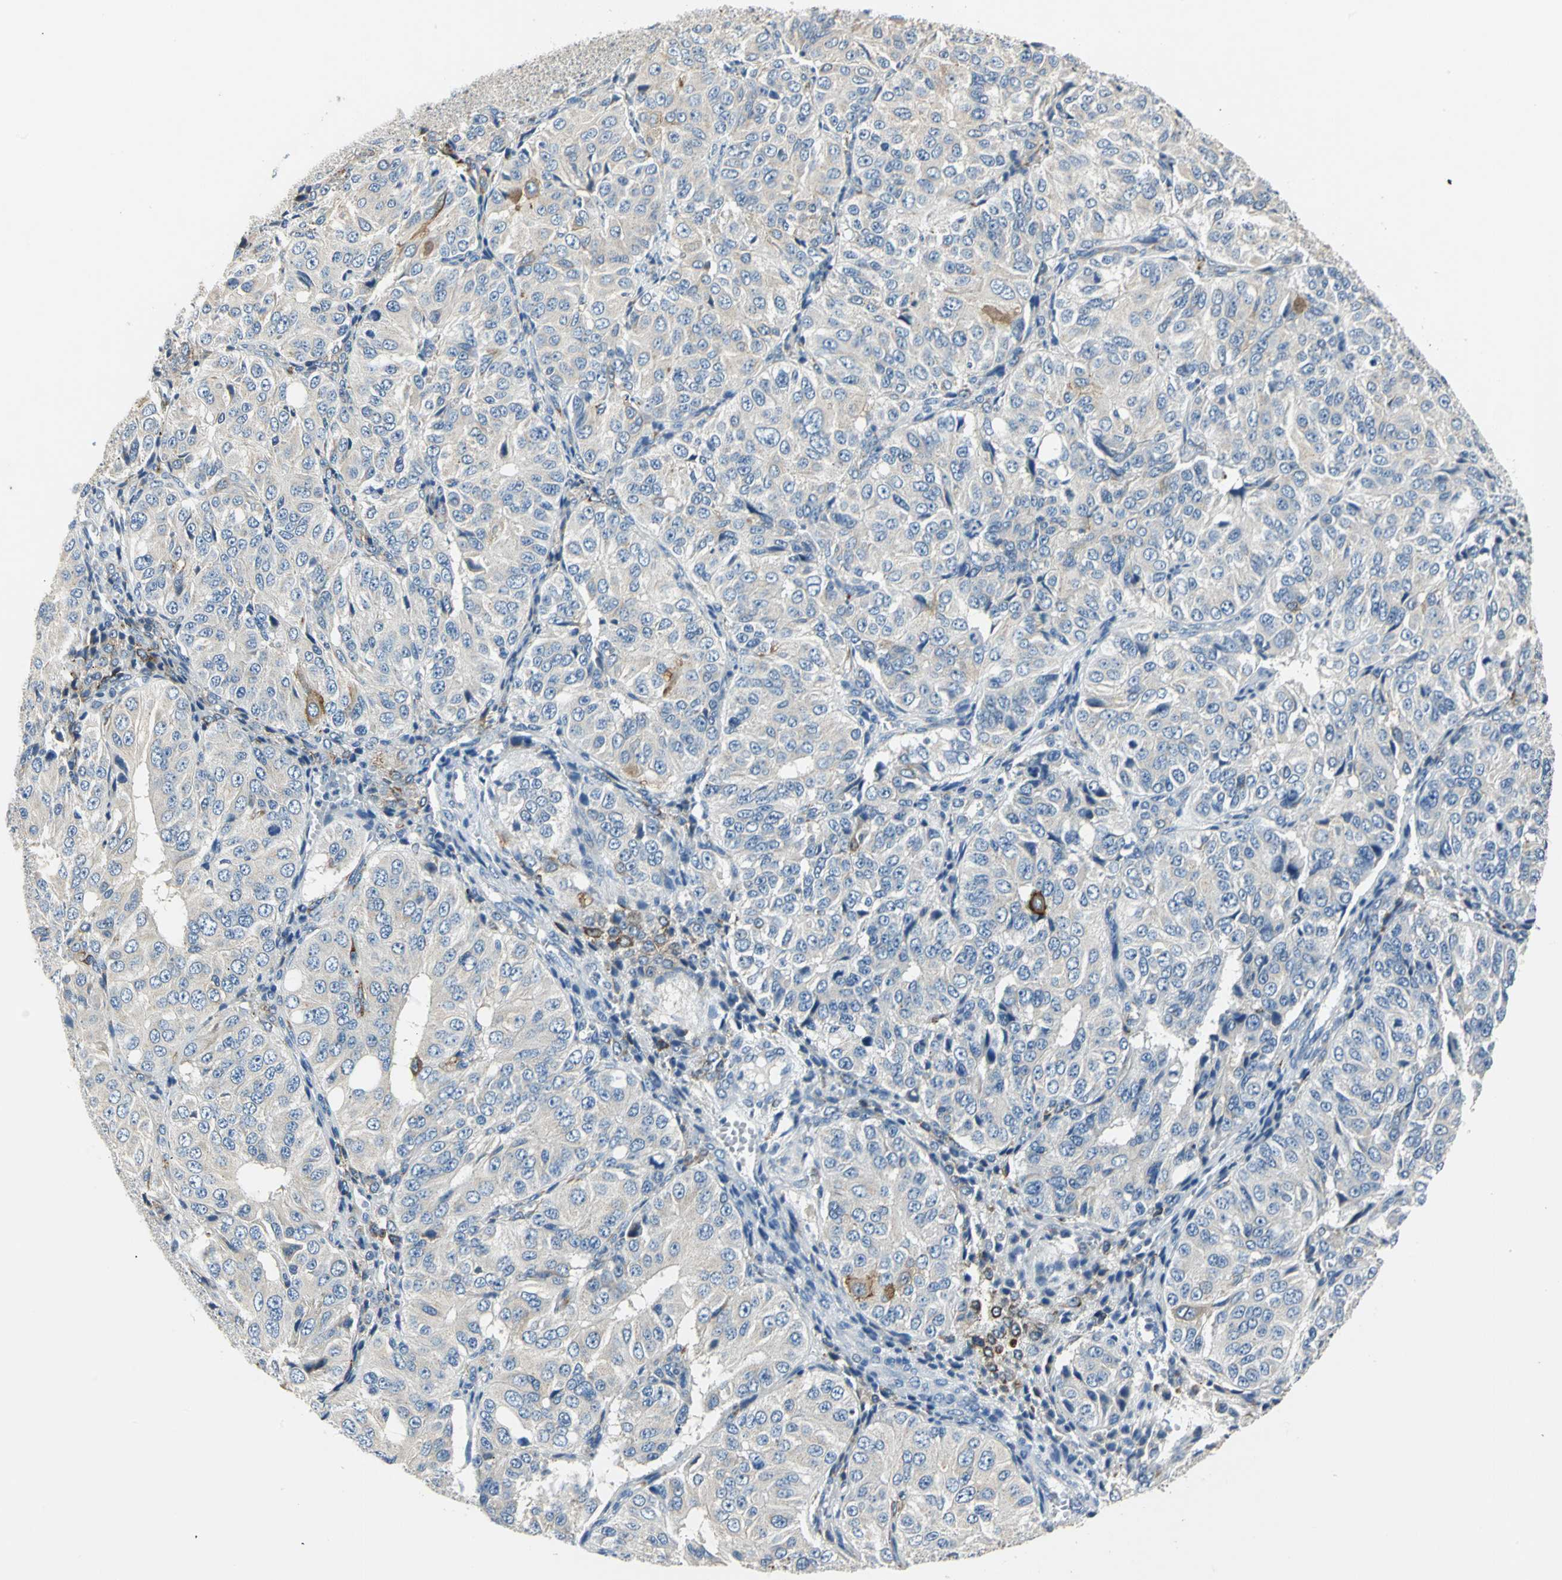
{"staining": {"intensity": "weak", "quantity": "25%-75%", "location": "cytoplasmic/membranous"}, "tissue": "ovarian cancer", "cell_type": "Tumor cells", "image_type": "cancer", "snomed": [{"axis": "morphology", "description": "Carcinoma, endometroid"}, {"axis": "topography", "description": "Ovary"}], "caption": "Protein staining shows weak cytoplasmic/membranous expression in about 25%-75% of tumor cells in ovarian cancer (endometroid carcinoma).", "gene": "B3GNT2", "patient": {"sex": "female", "age": 51}}